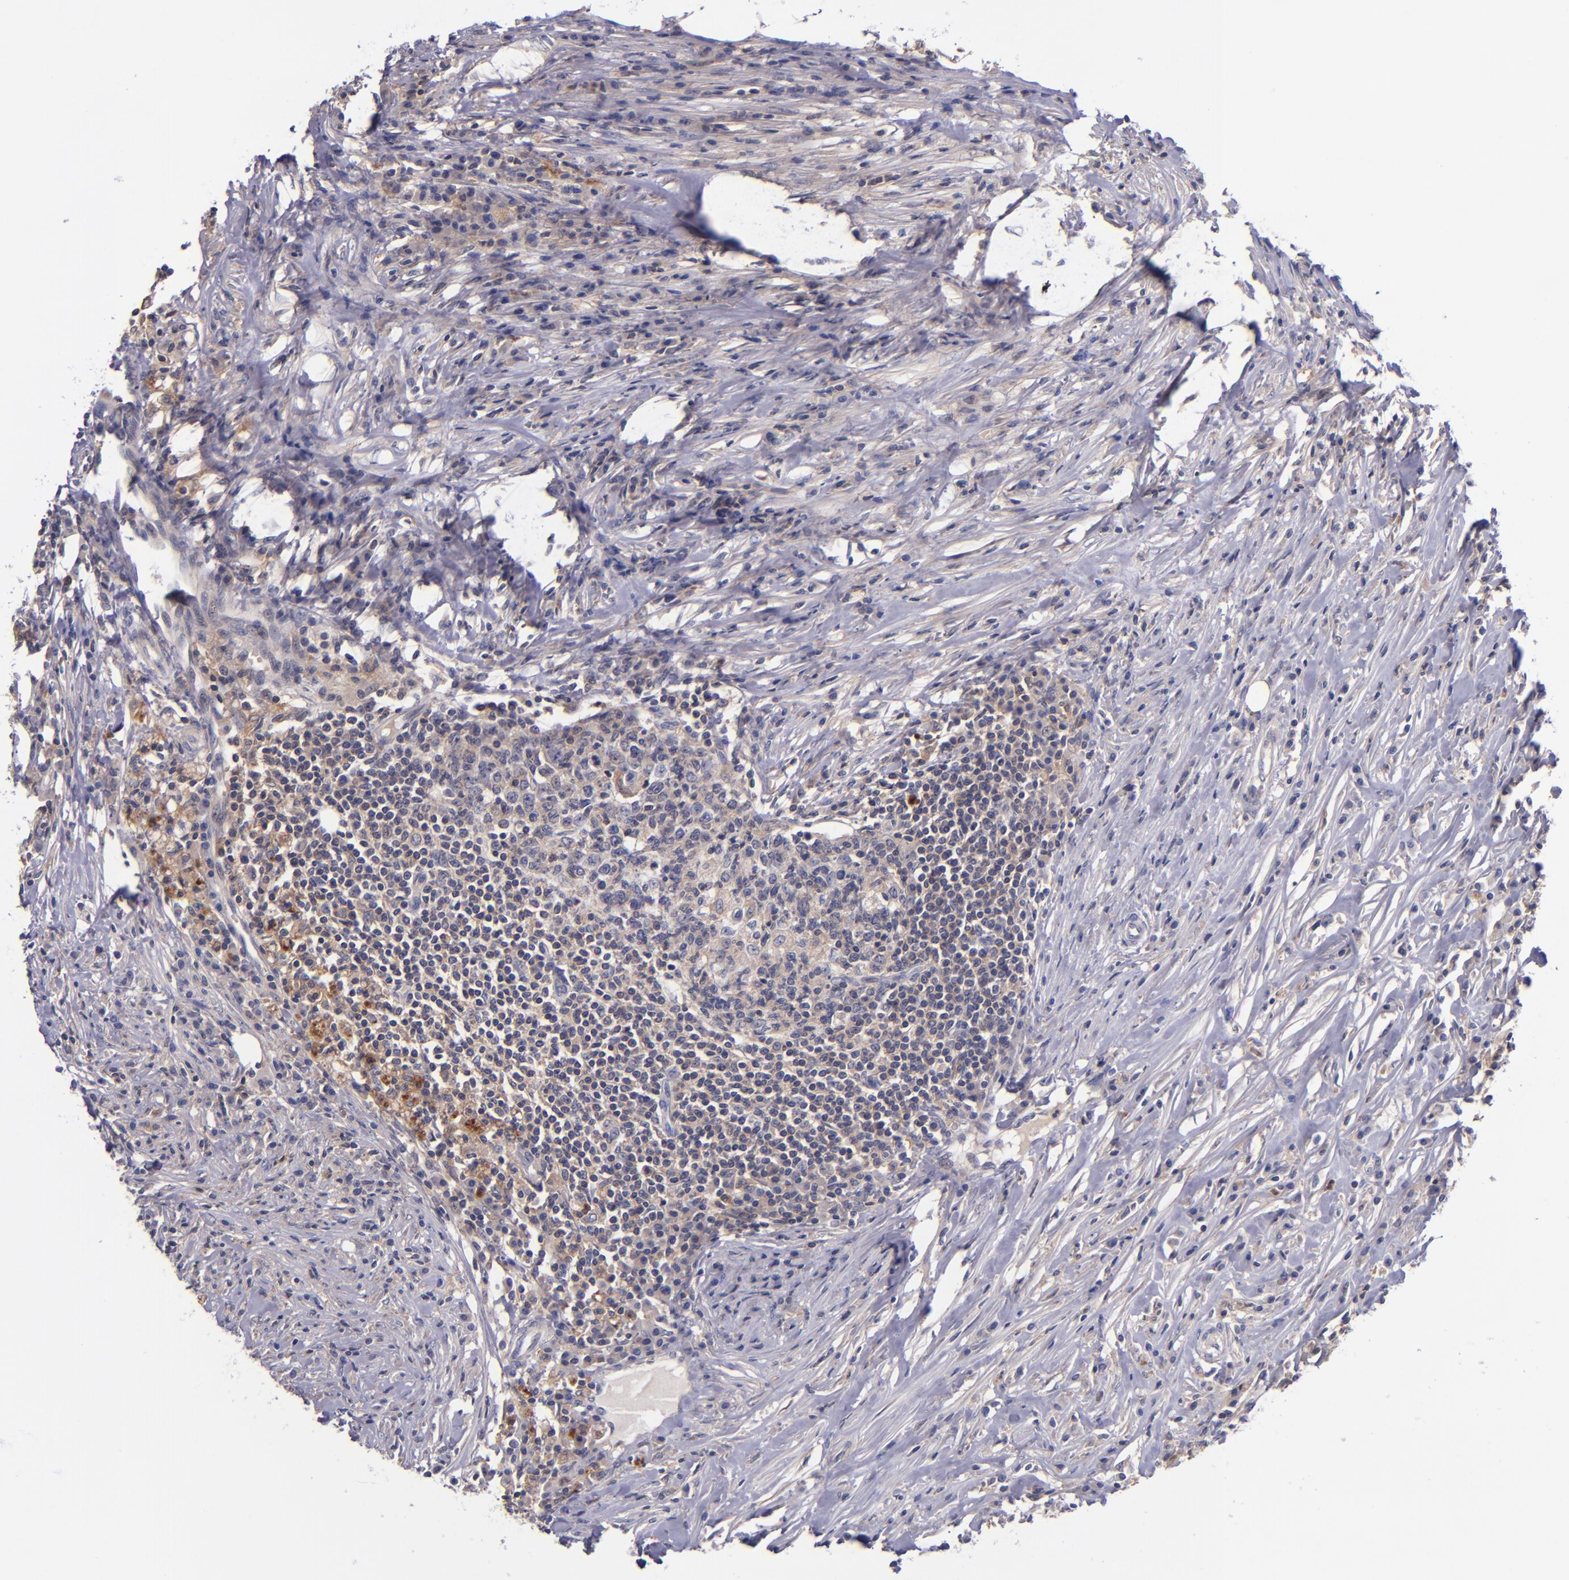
{"staining": {"intensity": "weak", "quantity": ">75%", "location": "cytoplasmic/membranous"}, "tissue": "colorectal cancer", "cell_type": "Tumor cells", "image_type": "cancer", "snomed": [{"axis": "morphology", "description": "Adenocarcinoma, NOS"}, {"axis": "topography", "description": "Colon"}], "caption": "Immunohistochemical staining of human adenocarcinoma (colorectal) displays low levels of weak cytoplasmic/membranous protein positivity in about >75% of tumor cells. The staining was performed using DAB to visualize the protein expression in brown, while the nuclei were stained in blue with hematoxylin (Magnification: 20x).", "gene": "RBP4", "patient": {"sex": "male", "age": 71}}